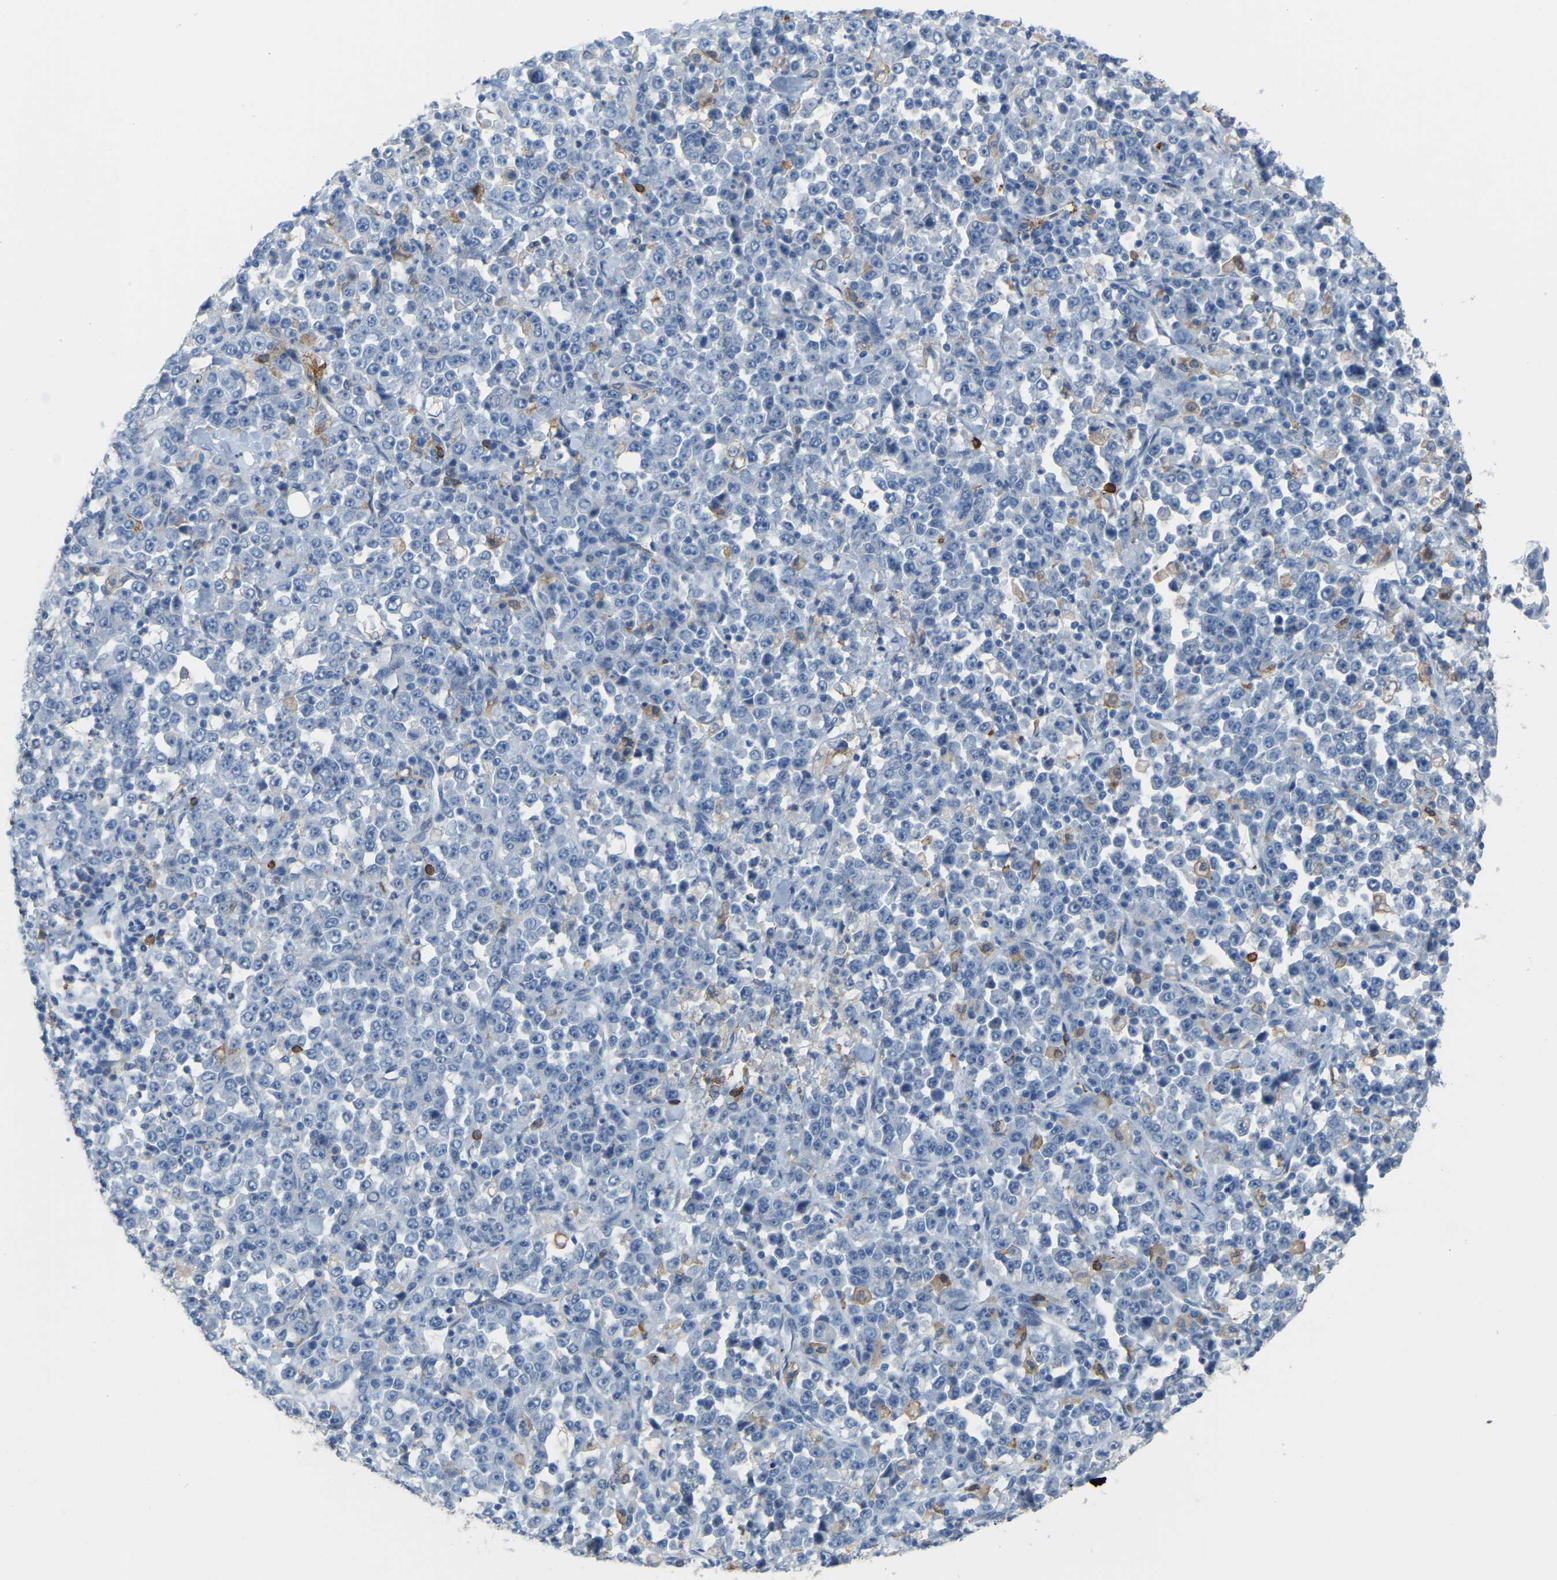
{"staining": {"intensity": "negative", "quantity": "none", "location": "none"}, "tissue": "stomach cancer", "cell_type": "Tumor cells", "image_type": "cancer", "snomed": [{"axis": "morphology", "description": "Normal tissue, NOS"}, {"axis": "morphology", "description": "Adenocarcinoma, NOS"}, {"axis": "topography", "description": "Stomach, upper"}, {"axis": "topography", "description": "Stomach"}], "caption": "Stomach cancer (adenocarcinoma) was stained to show a protein in brown. There is no significant expression in tumor cells.", "gene": "PTGS1", "patient": {"sex": "male", "age": 59}}